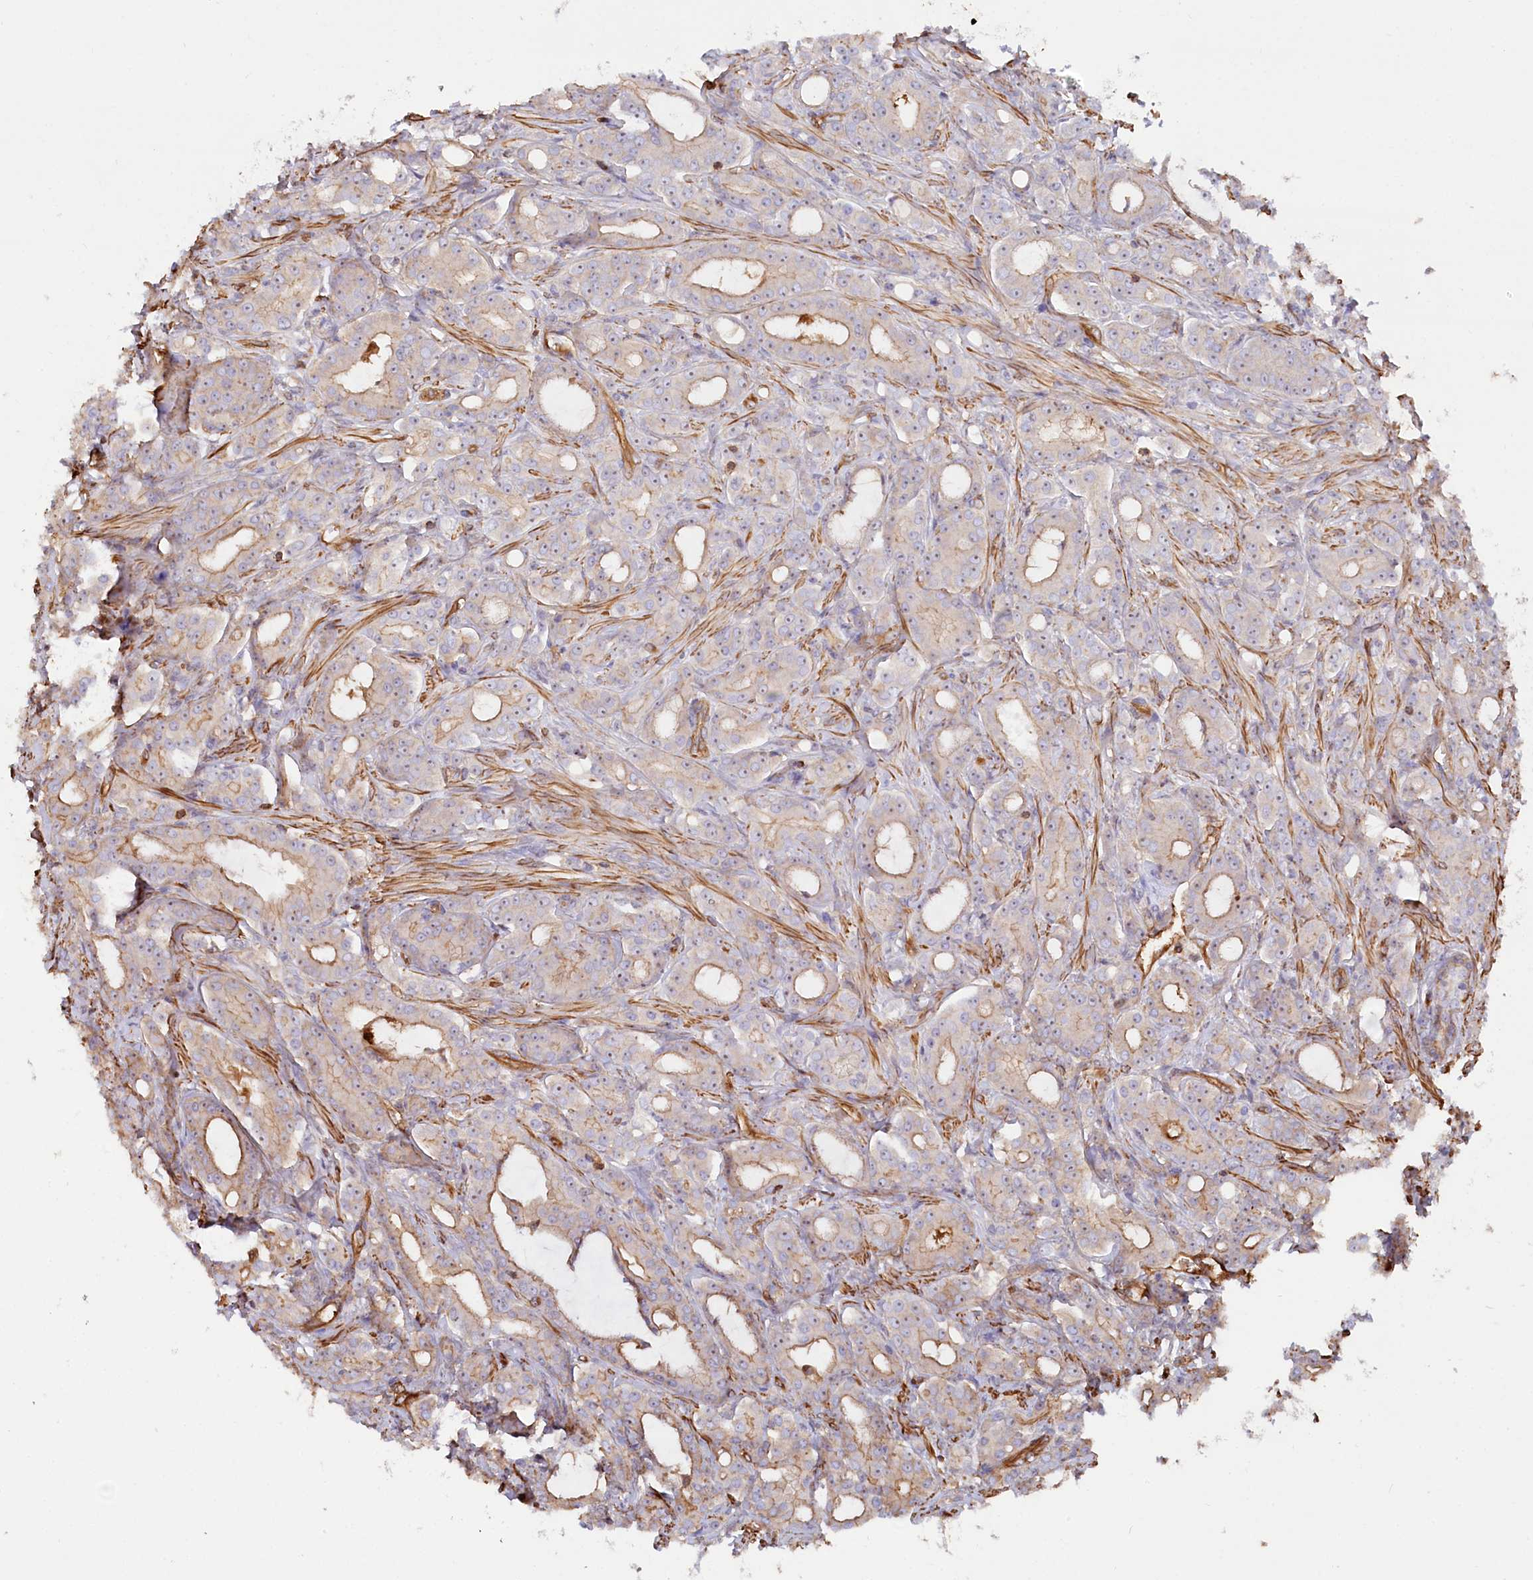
{"staining": {"intensity": "moderate", "quantity": "<25%", "location": "cytoplasmic/membranous"}, "tissue": "prostate cancer", "cell_type": "Tumor cells", "image_type": "cancer", "snomed": [{"axis": "morphology", "description": "Adenocarcinoma, High grade"}, {"axis": "topography", "description": "Prostate"}], "caption": "Moderate cytoplasmic/membranous staining is identified in about <25% of tumor cells in prostate high-grade adenocarcinoma.", "gene": "WDR36", "patient": {"sex": "male", "age": 72}}